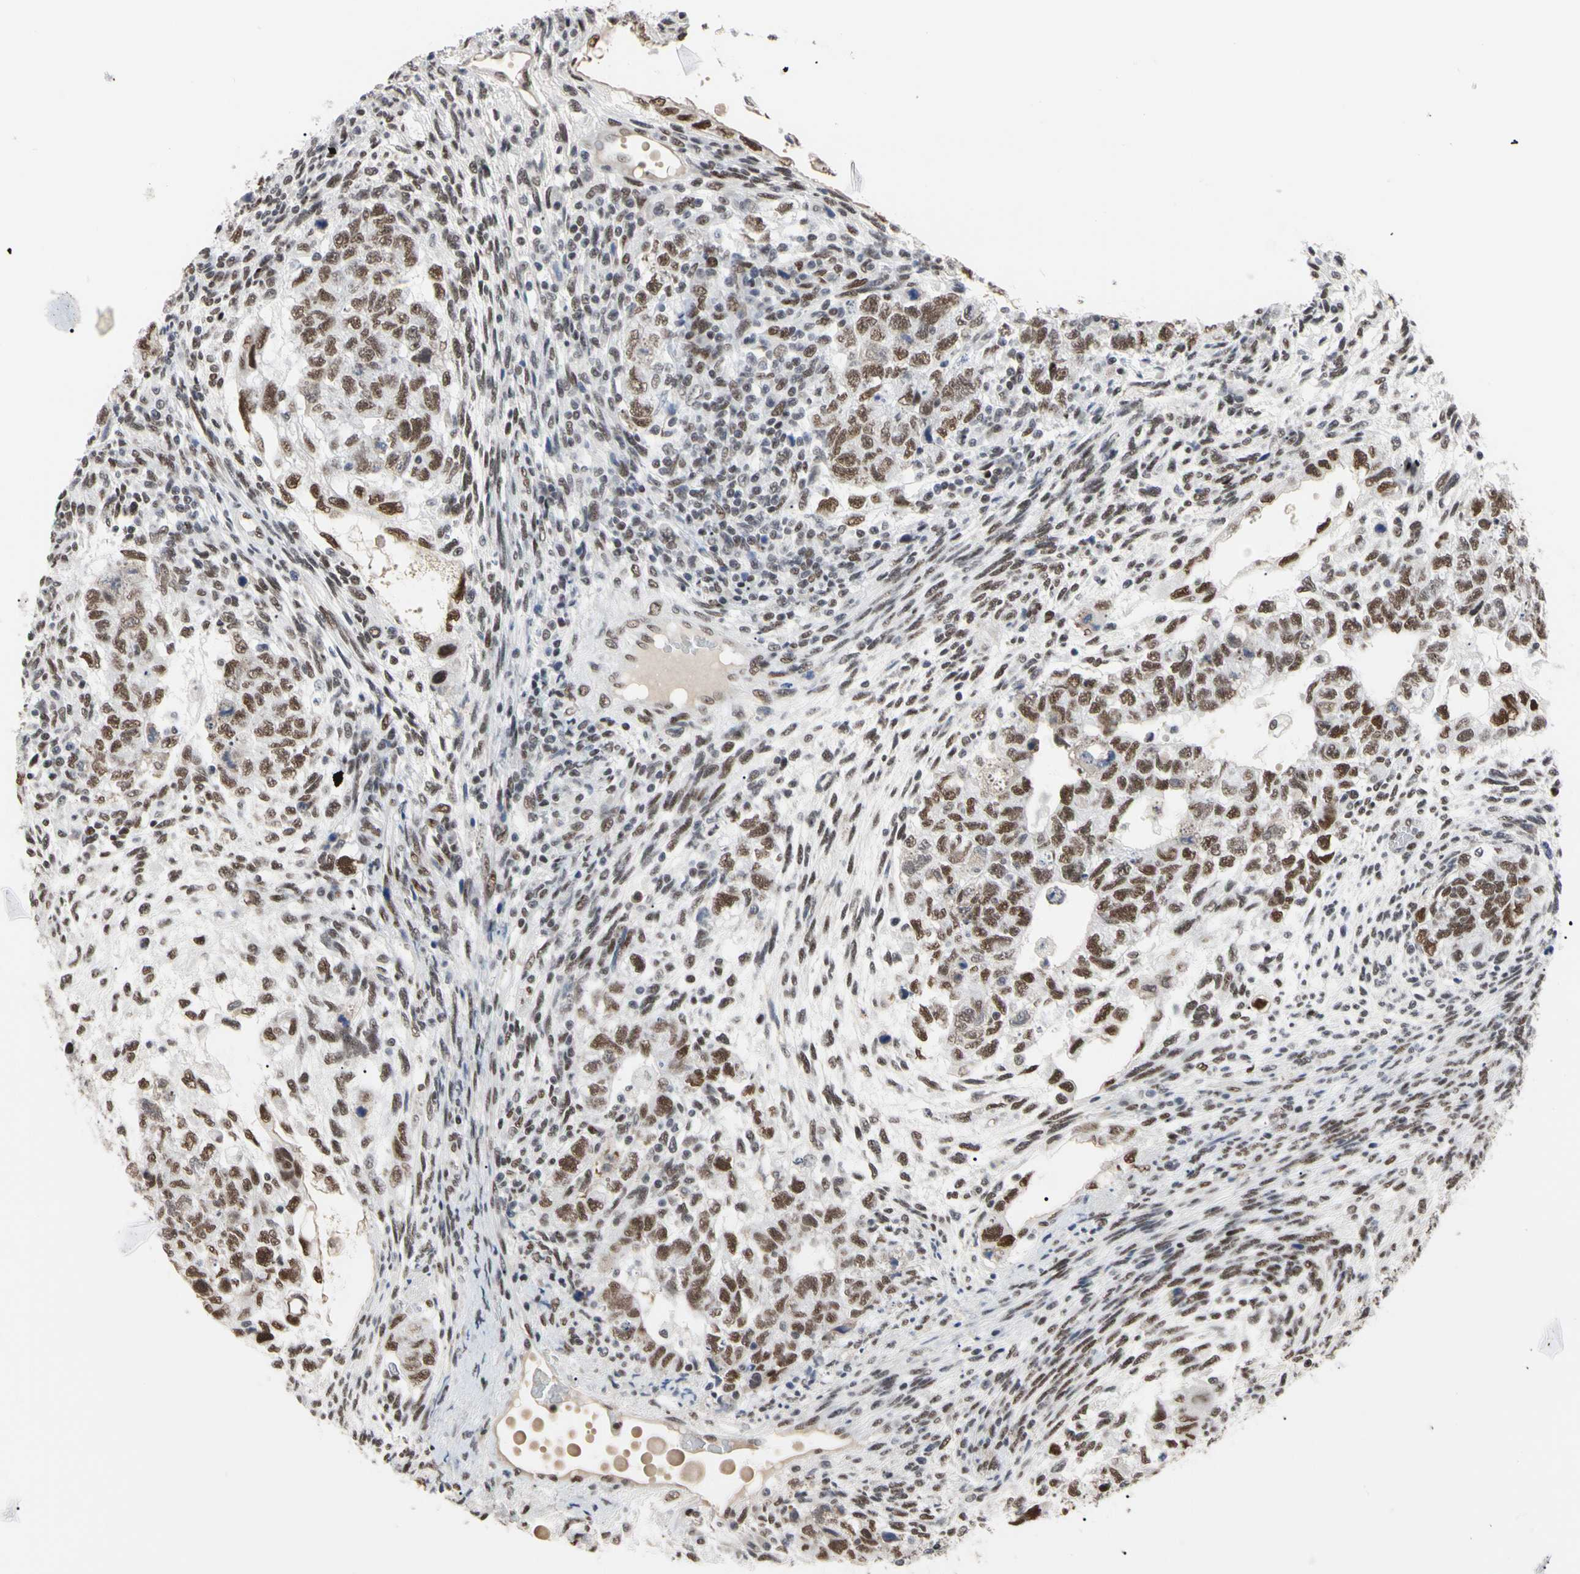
{"staining": {"intensity": "moderate", "quantity": ">75%", "location": "nuclear"}, "tissue": "testis cancer", "cell_type": "Tumor cells", "image_type": "cancer", "snomed": [{"axis": "morphology", "description": "Normal tissue, NOS"}, {"axis": "morphology", "description": "Carcinoma, Embryonal, NOS"}, {"axis": "topography", "description": "Testis"}], "caption": "Immunohistochemical staining of human testis cancer (embryonal carcinoma) reveals medium levels of moderate nuclear protein positivity in about >75% of tumor cells.", "gene": "FAM98B", "patient": {"sex": "male", "age": 36}}